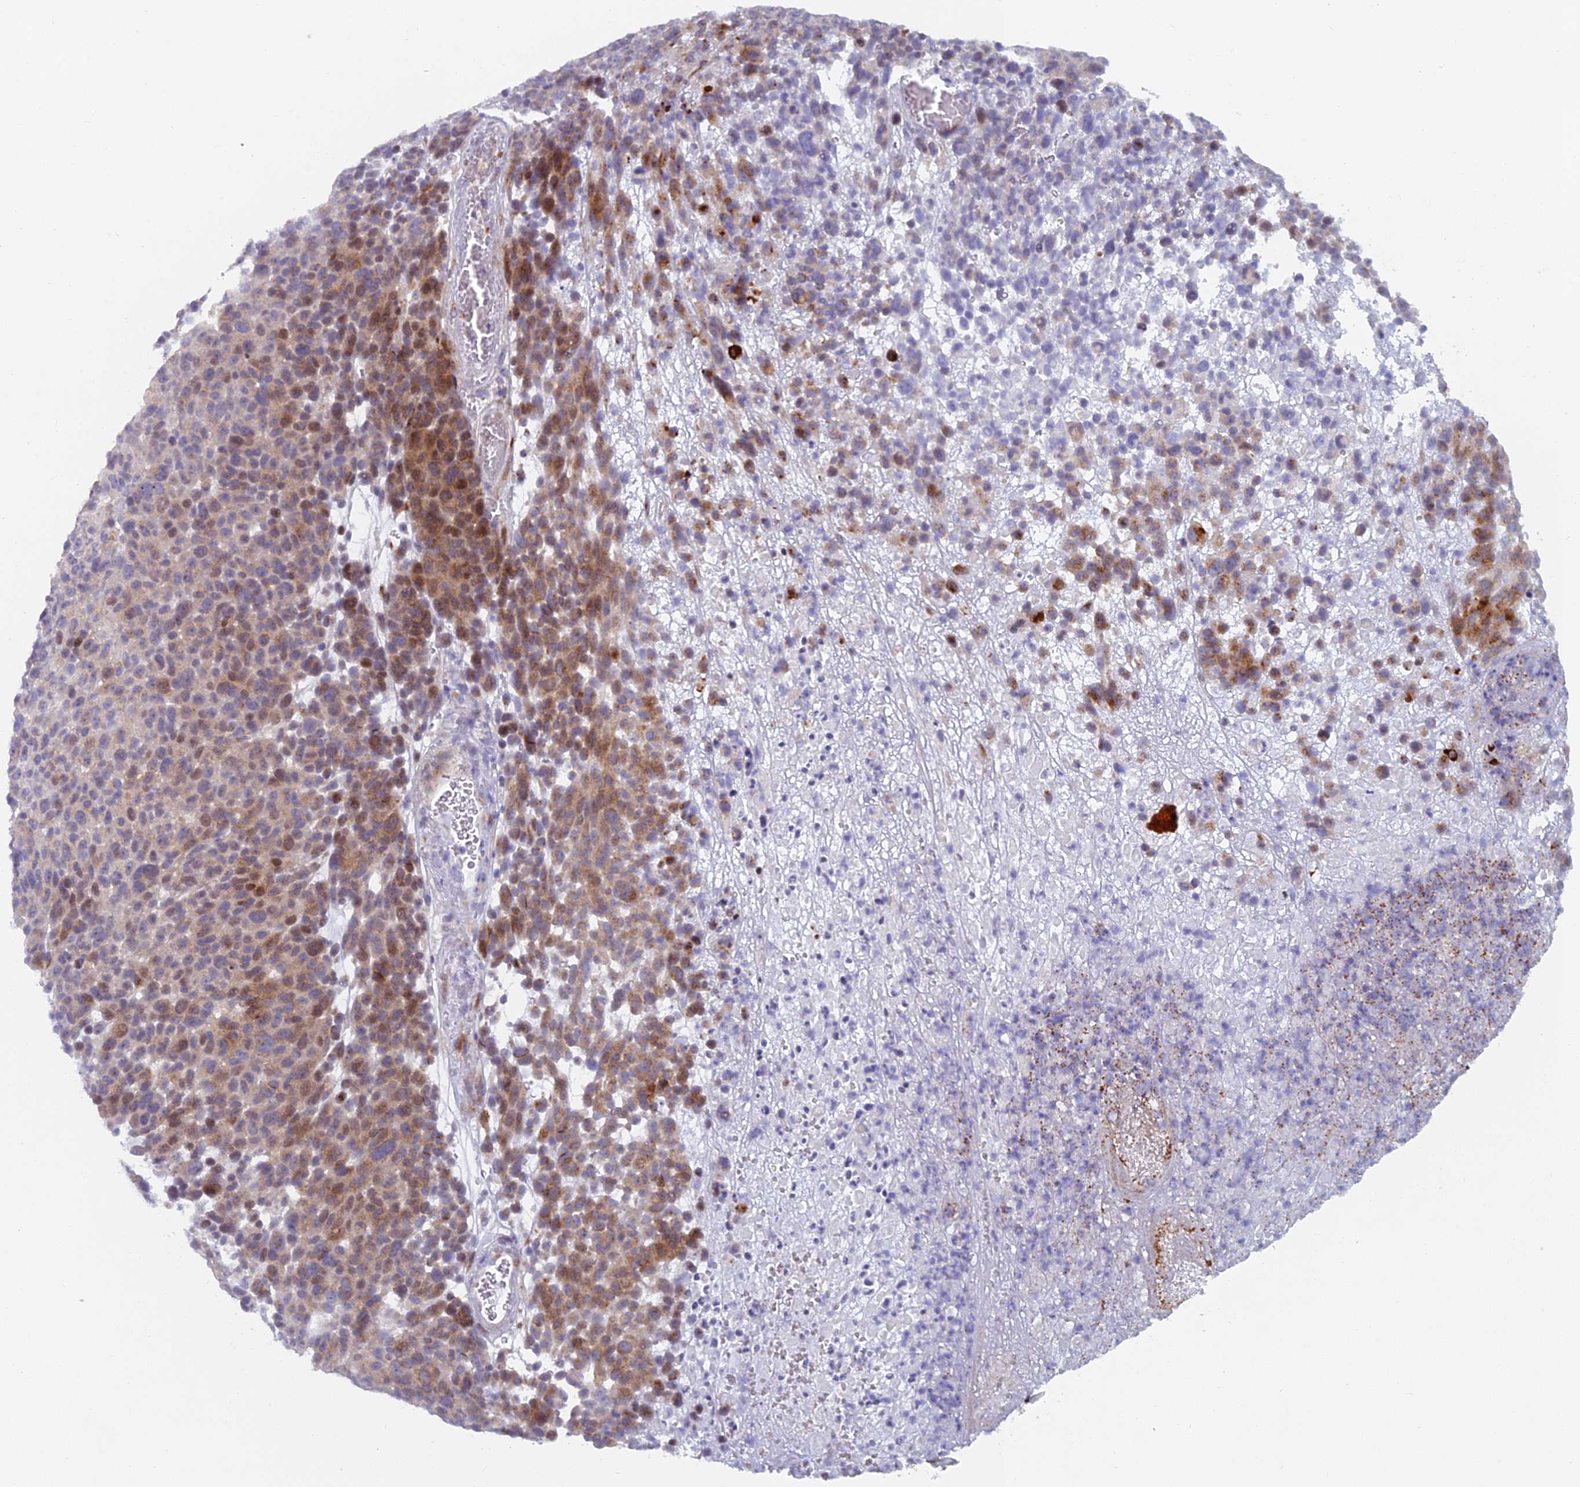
{"staining": {"intensity": "moderate", "quantity": "25%-75%", "location": "cytoplasmic/membranous,nuclear"}, "tissue": "melanoma", "cell_type": "Tumor cells", "image_type": "cancer", "snomed": [{"axis": "morphology", "description": "Malignant melanoma, NOS"}, {"axis": "topography", "description": "Skin"}], "caption": "The histopathology image demonstrates staining of malignant melanoma, revealing moderate cytoplasmic/membranous and nuclear protein positivity (brown color) within tumor cells.", "gene": "B9D2", "patient": {"sex": "male", "age": 49}}